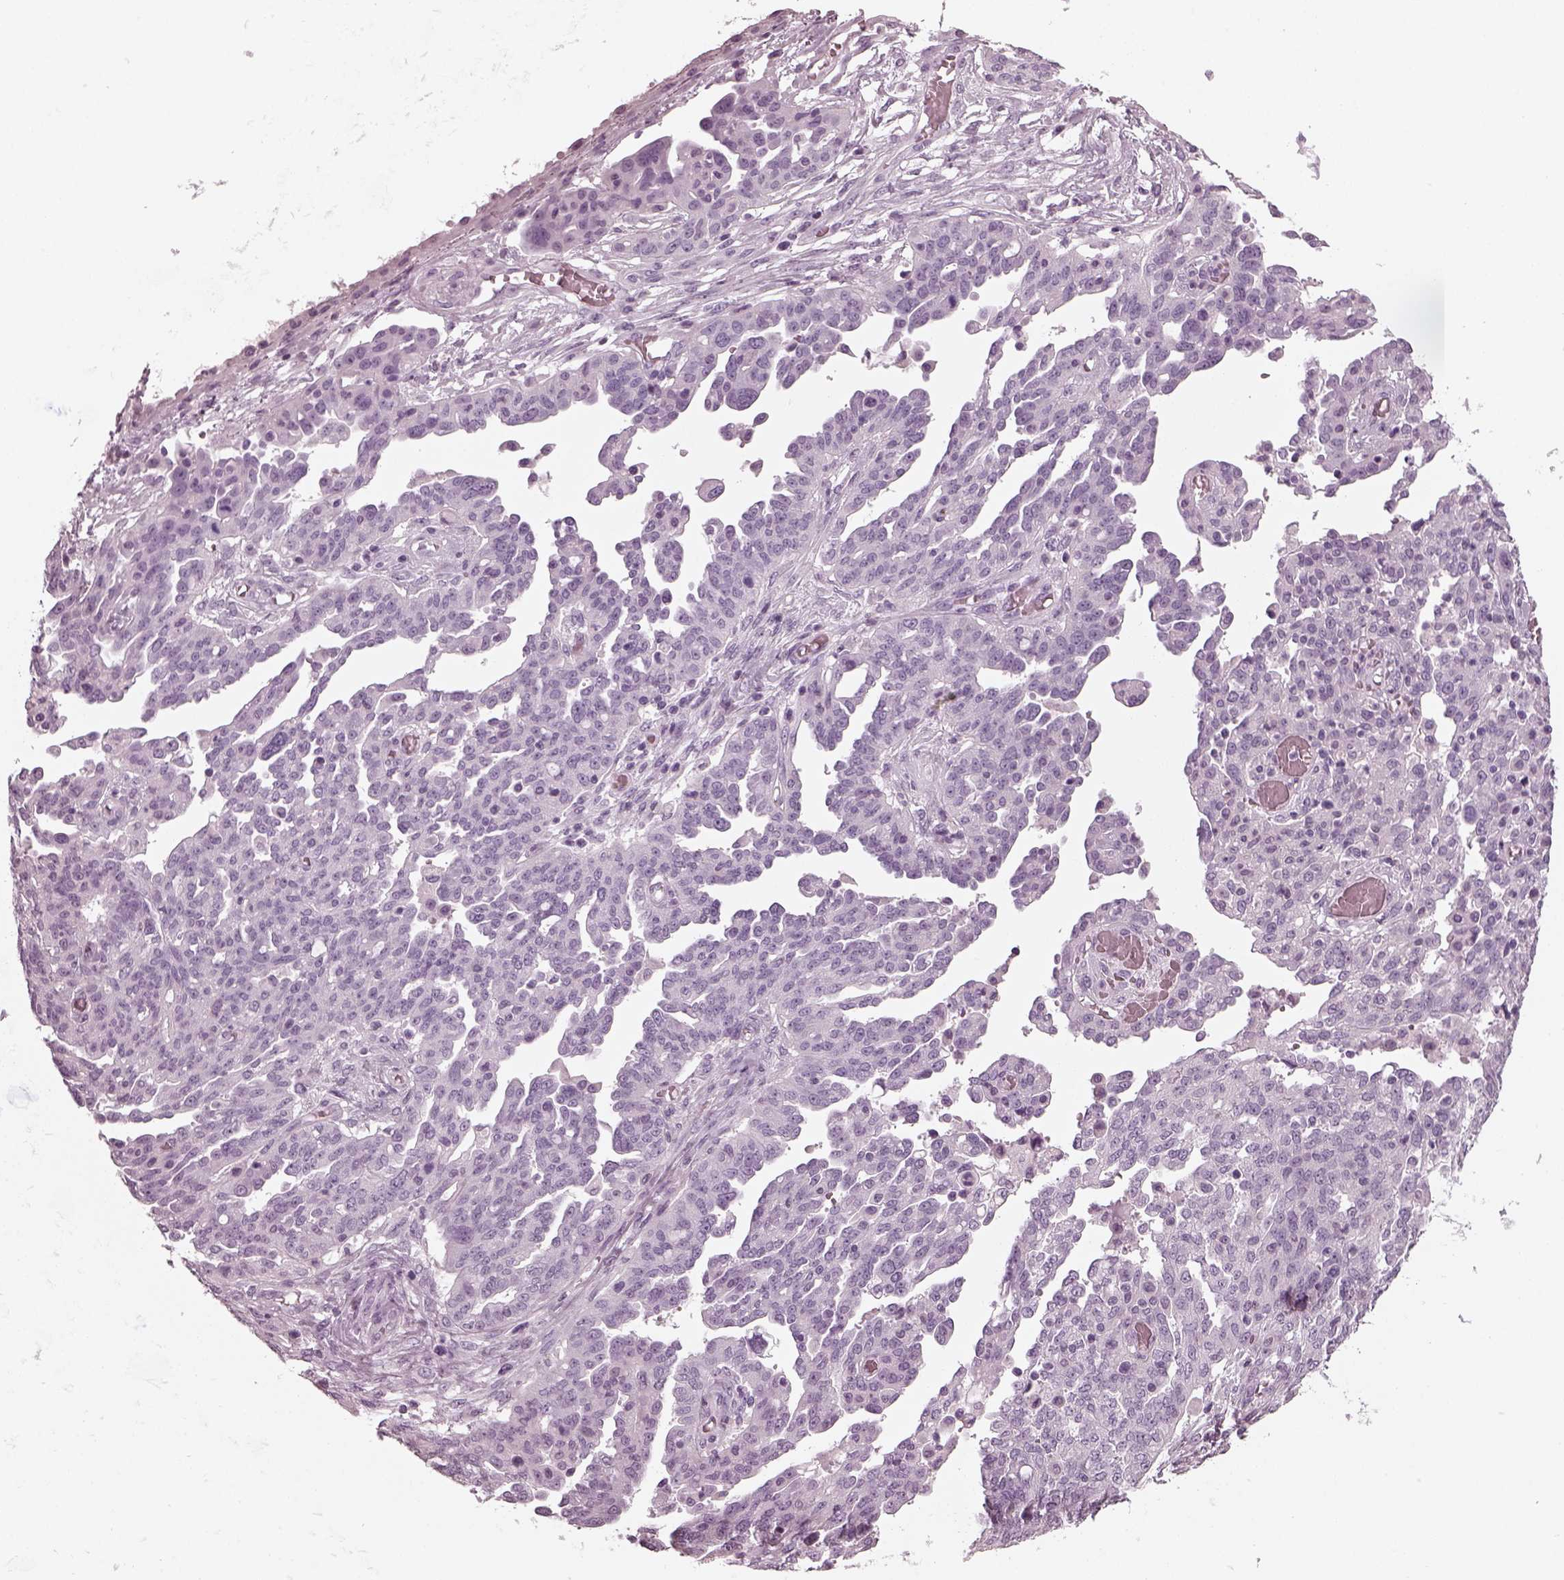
{"staining": {"intensity": "negative", "quantity": "none", "location": "none"}, "tissue": "ovarian cancer", "cell_type": "Tumor cells", "image_type": "cancer", "snomed": [{"axis": "morphology", "description": "Cystadenocarcinoma, serous, NOS"}, {"axis": "topography", "description": "Ovary"}], "caption": "A micrograph of human serous cystadenocarcinoma (ovarian) is negative for staining in tumor cells. (DAB (3,3'-diaminobenzidine) immunohistochemistry (IHC), high magnification).", "gene": "RCVRN", "patient": {"sex": "female", "age": 67}}